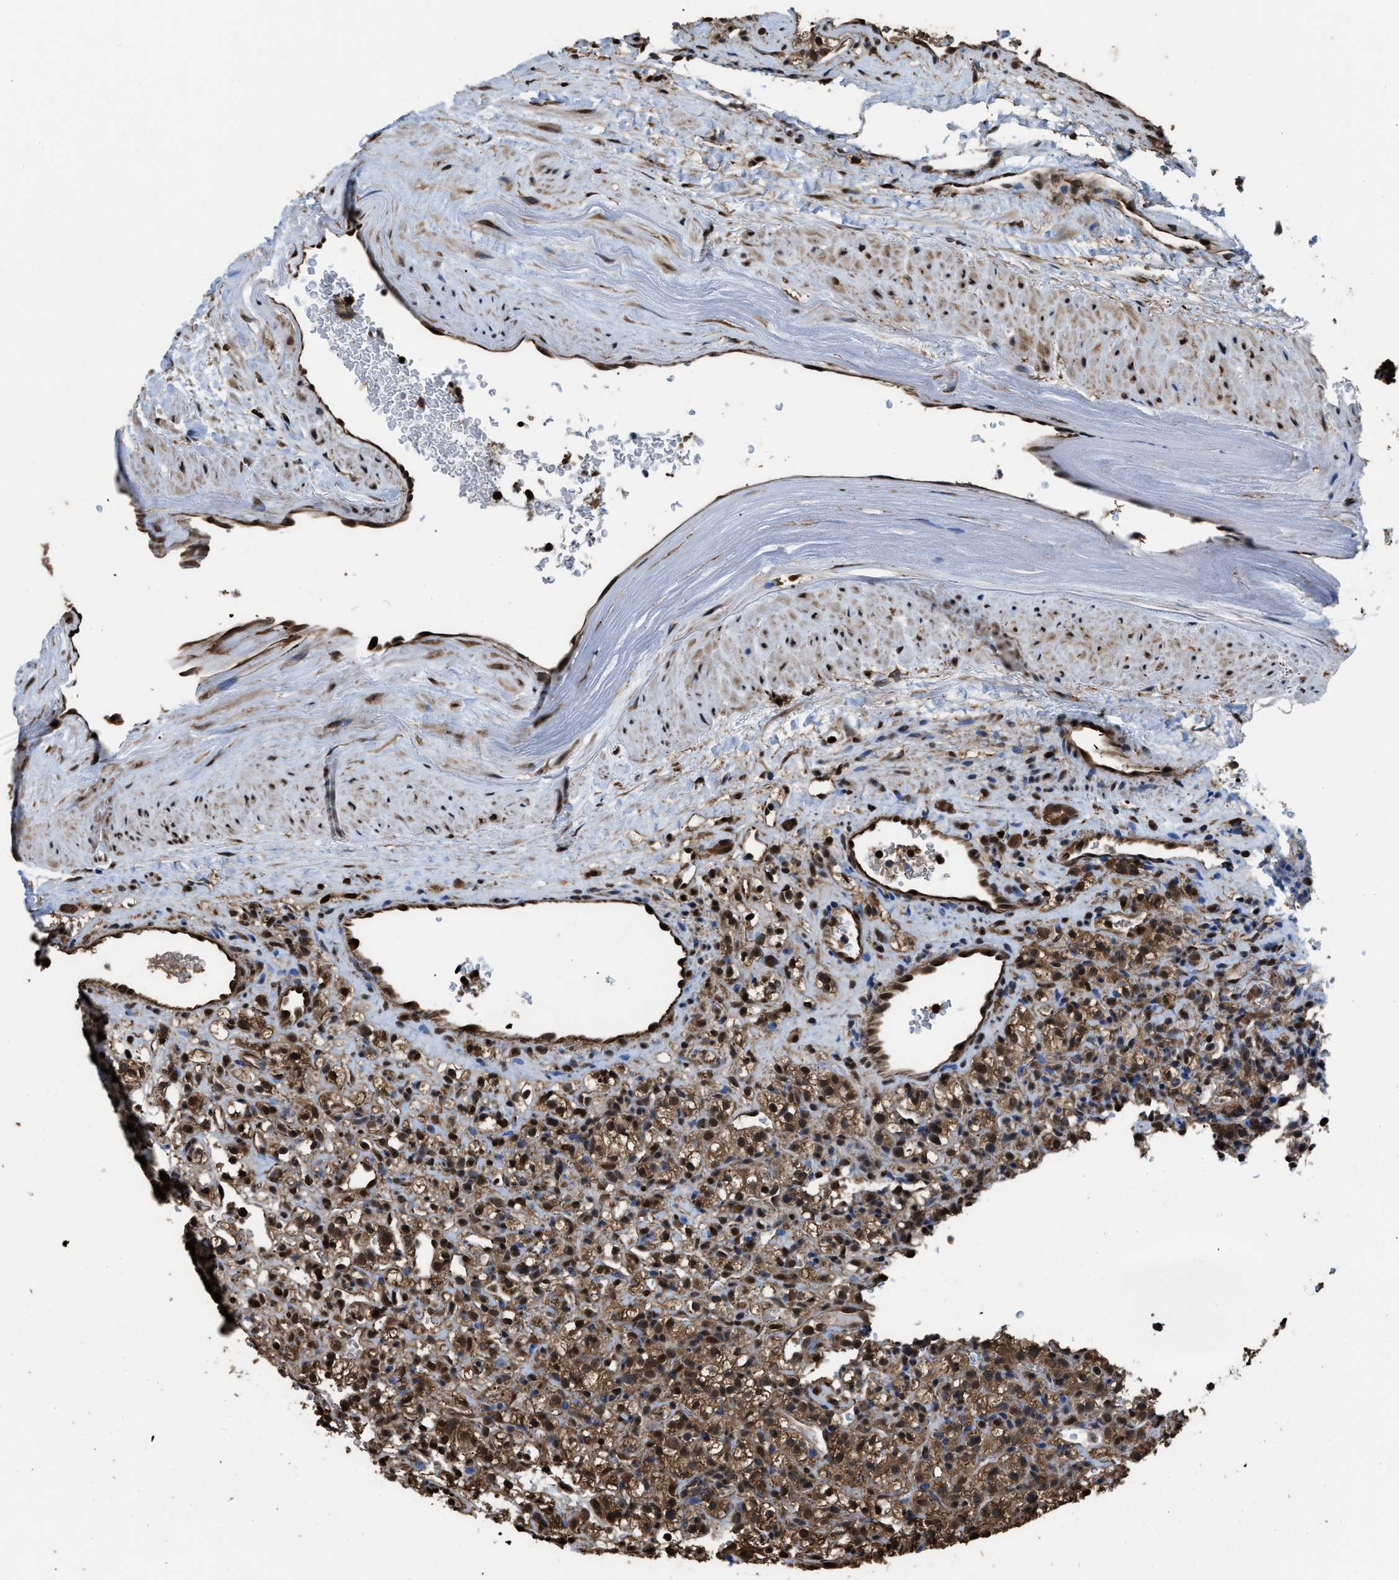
{"staining": {"intensity": "moderate", "quantity": ">75%", "location": "cytoplasmic/membranous,nuclear"}, "tissue": "renal cancer", "cell_type": "Tumor cells", "image_type": "cancer", "snomed": [{"axis": "morphology", "description": "Normal tissue, NOS"}, {"axis": "morphology", "description": "Adenocarcinoma, NOS"}, {"axis": "topography", "description": "Kidney"}], "caption": "IHC micrograph of adenocarcinoma (renal) stained for a protein (brown), which demonstrates medium levels of moderate cytoplasmic/membranous and nuclear positivity in approximately >75% of tumor cells.", "gene": "FNTA", "patient": {"sex": "female", "age": 72}}